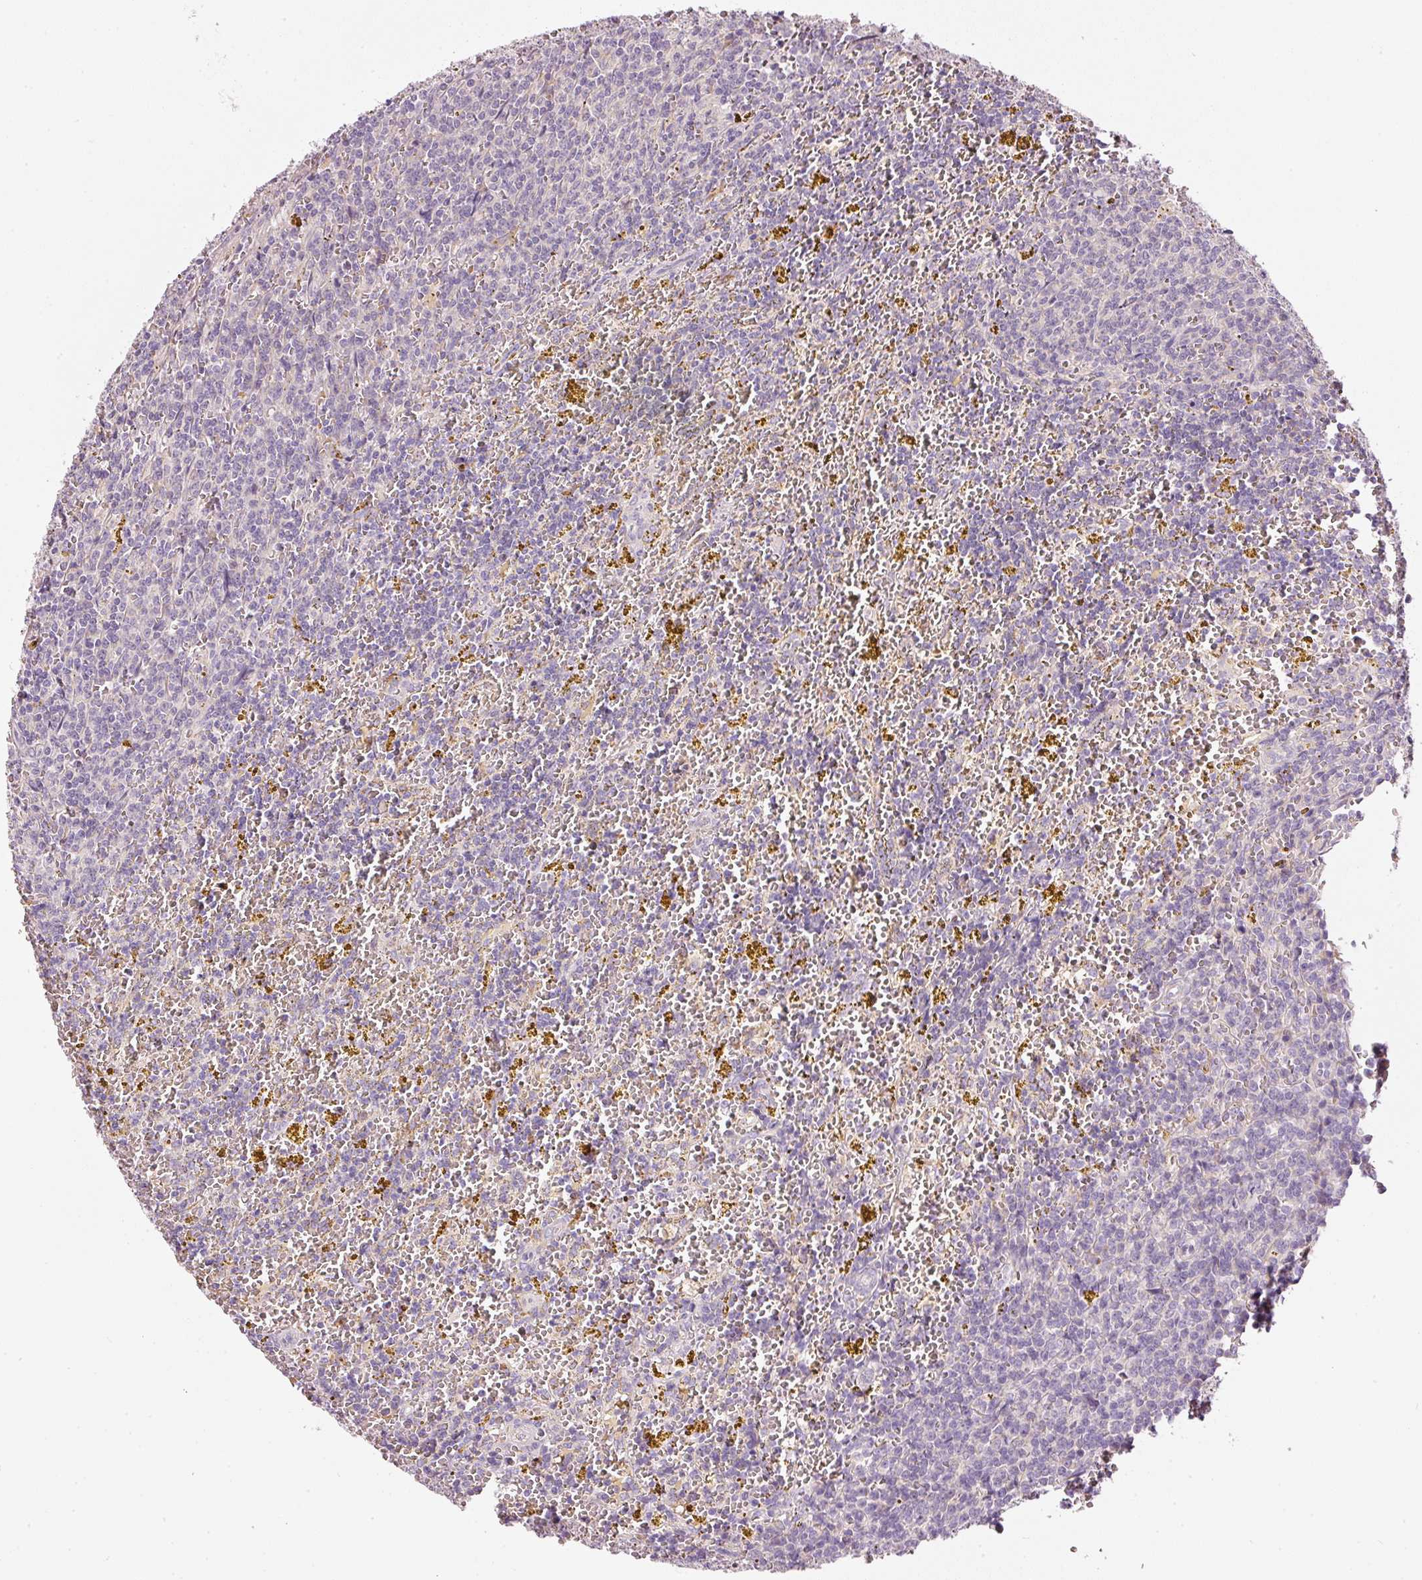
{"staining": {"intensity": "negative", "quantity": "none", "location": "none"}, "tissue": "lymphoma", "cell_type": "Tumor cells", "image_type": "cancer", "snomed": [{"axis": "morphology", "description": "Malignant lymphoma, non-Hodgkin's type, Low grade"}, {"axis": "topography", "description": "Spleen"}, {"axis": "topography", "description": "Lymph node"}], "caption": "A high-resolution micrograph shows immunohistochemistry staining of low-grade malignant lymphoma, non-Hodgkin's type, which demonstrates no significant expression in tumor cells. The staining is performed using DAB (3,3'-diaminobenzidine) brown chromogen with nuclei counter-stained in using hematoxylin.", "gene": "KLHL21", "patient": {"sex": "female", "age": 66}}